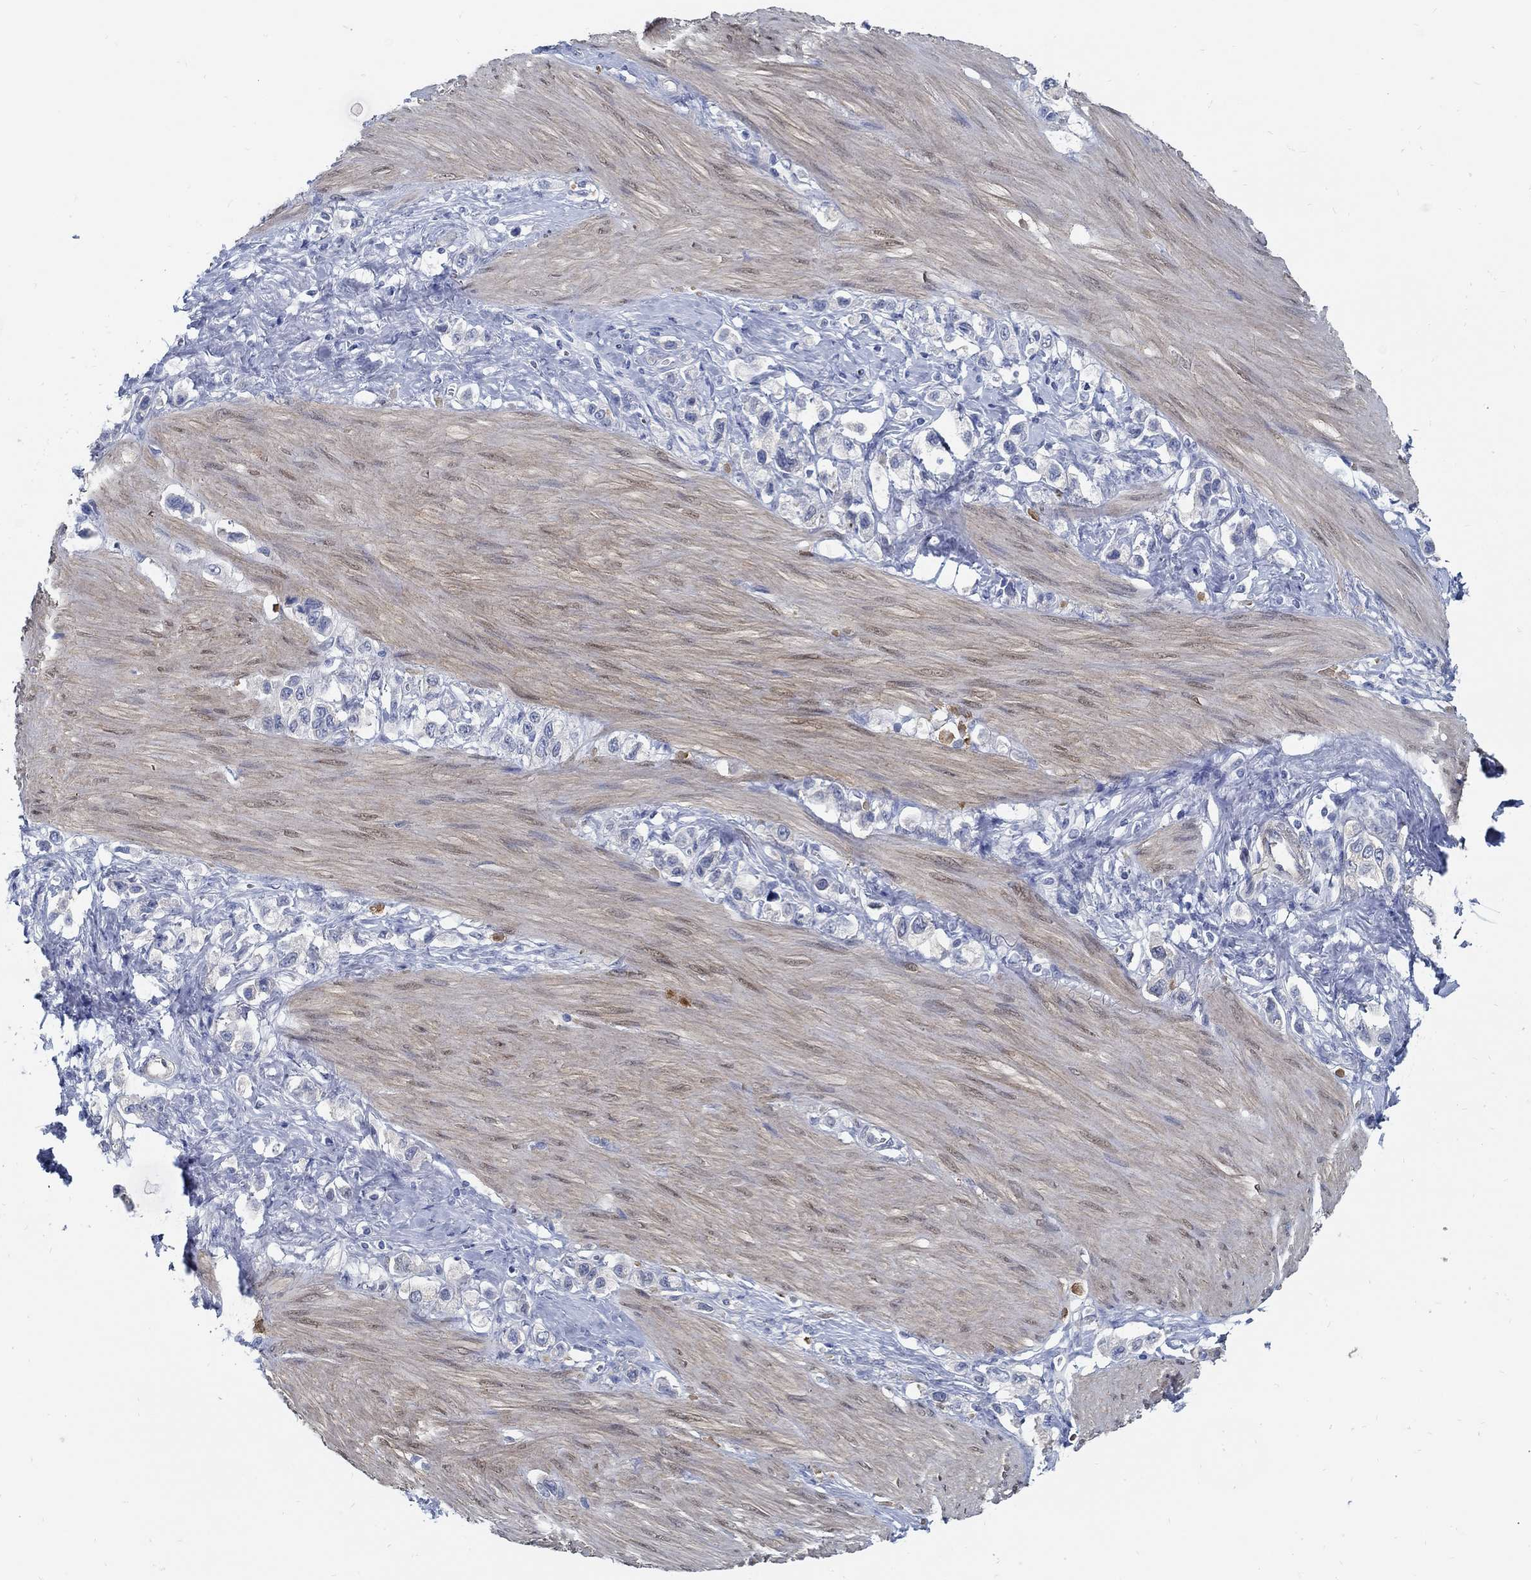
{"staining": {"intensity": "negative", "quantity": "none", "location": "none"}, "tissue": "stomach cancer", "cell_type": "Tumor cells", "image_type": "cancer", "snomed": [{"axis": "morphology", "description": "Normal tissue, NOS"}, {"axis": "morphology", "description": "Adenocarcinoma, NOS"}, {"axis": "morphology", "description": "Adenocarcinoma, High grade"}, {"axis": "topography", "description": "Stomach, upper"}, {"axis": "topography", "description": "Stomach"}], "caption": "The photomicrograph shows no staining of tumor cells in stomach adenocarcinoma.", "gene": "C15orf39", "patient": {"sex": "female", "age": 65}}